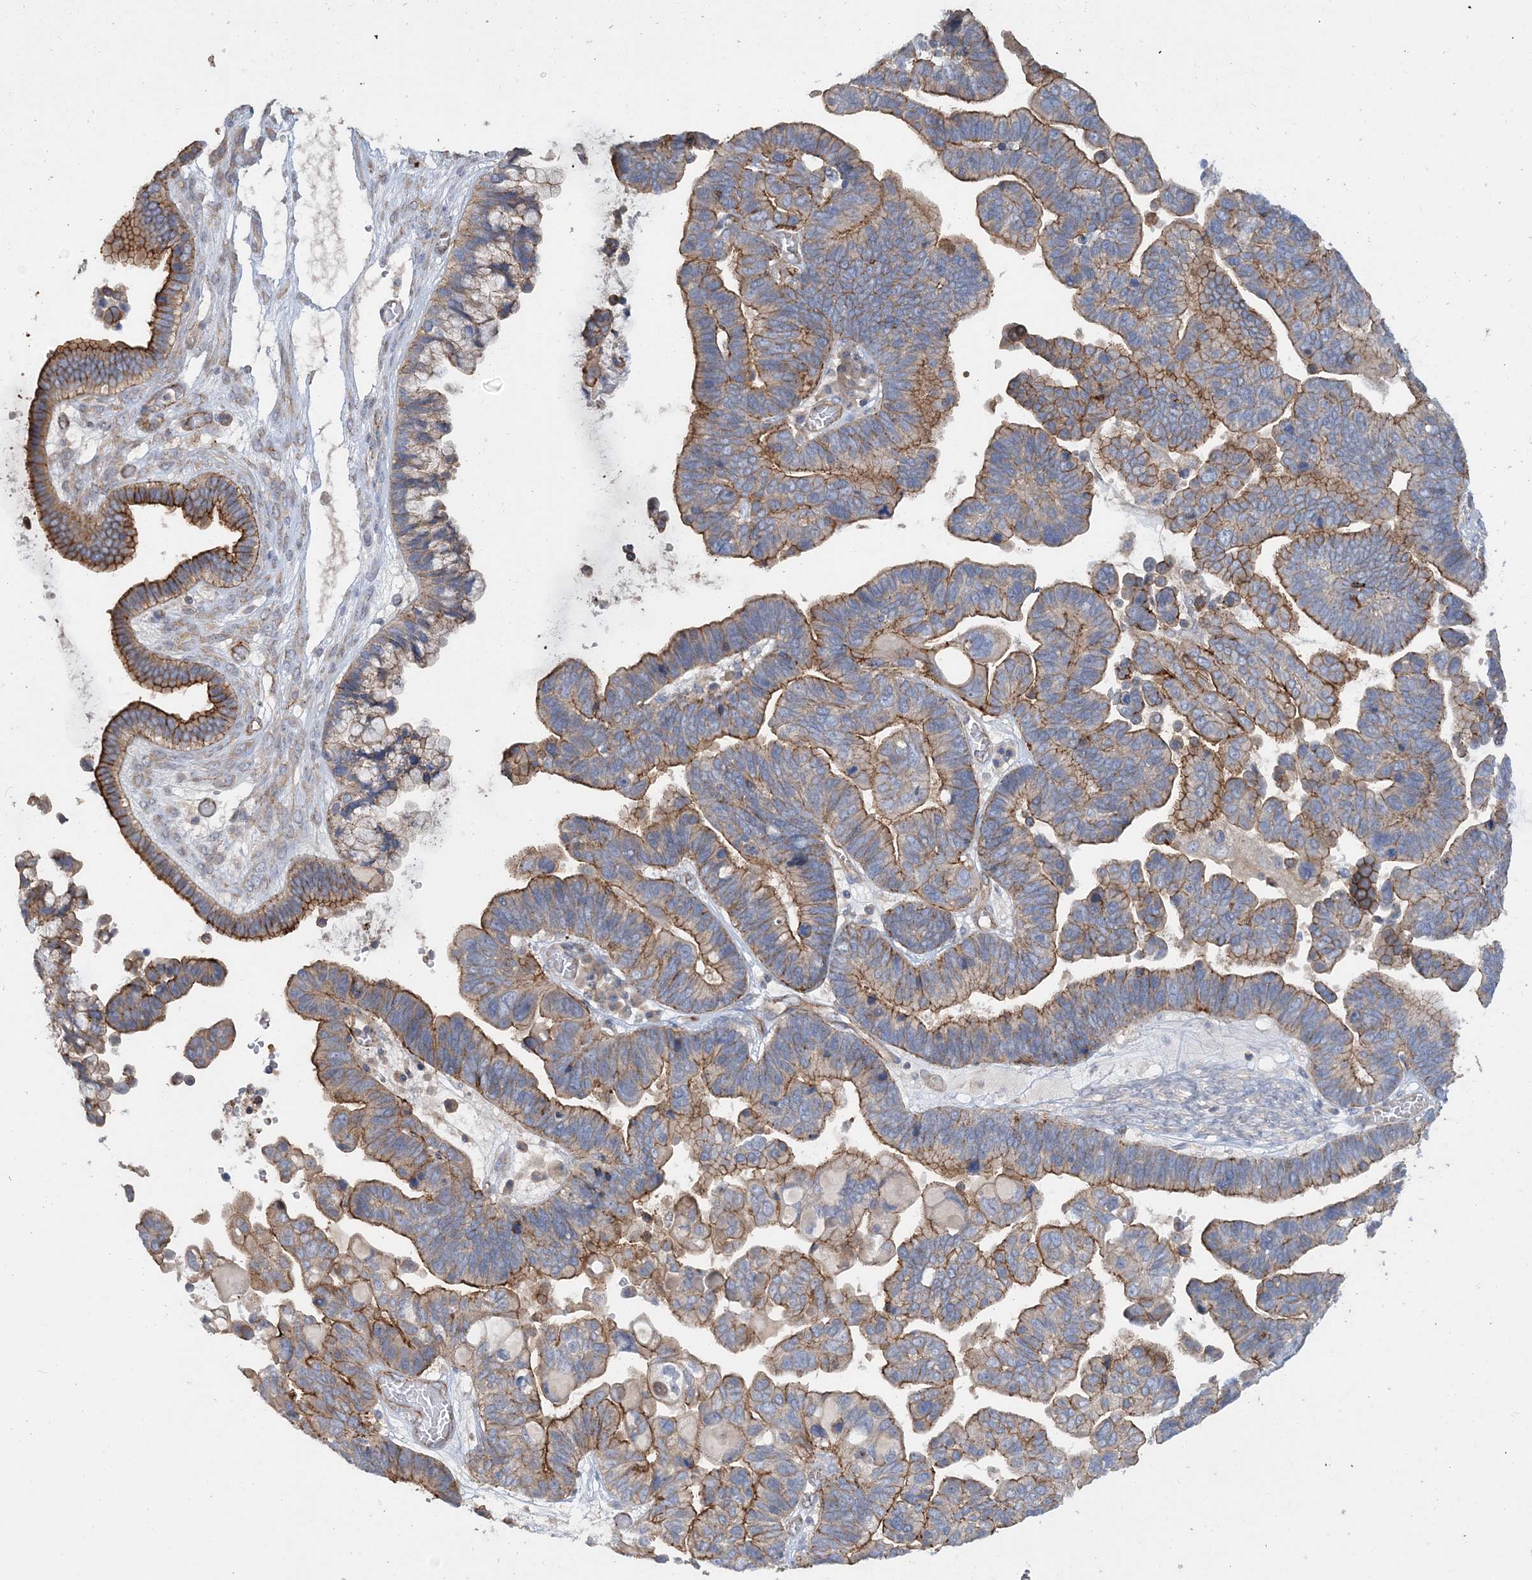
{"staining": {"intensity": "moderate", "quantity": ">75%", "location": "cytoplasmic/membranous"}, "tissue": "ovarian cancer", "cell_type": "Tumor cells", "image_type": "cancer", "snomed": [{"axis": "morphology", "description": "Cystadenocarcinoma, serous, NOS"}, {"axis": "topography", "description": "Ovary"}], "caption": "Human ovarian cancer (serous cystadenocarcinoma) stained with a brown dye shows moderate cytoplasmic/membranous positive staining in approximately >75% of tumor cells.", "gene": "PIGC", "patient": {"sex": "female", "age": 56}}